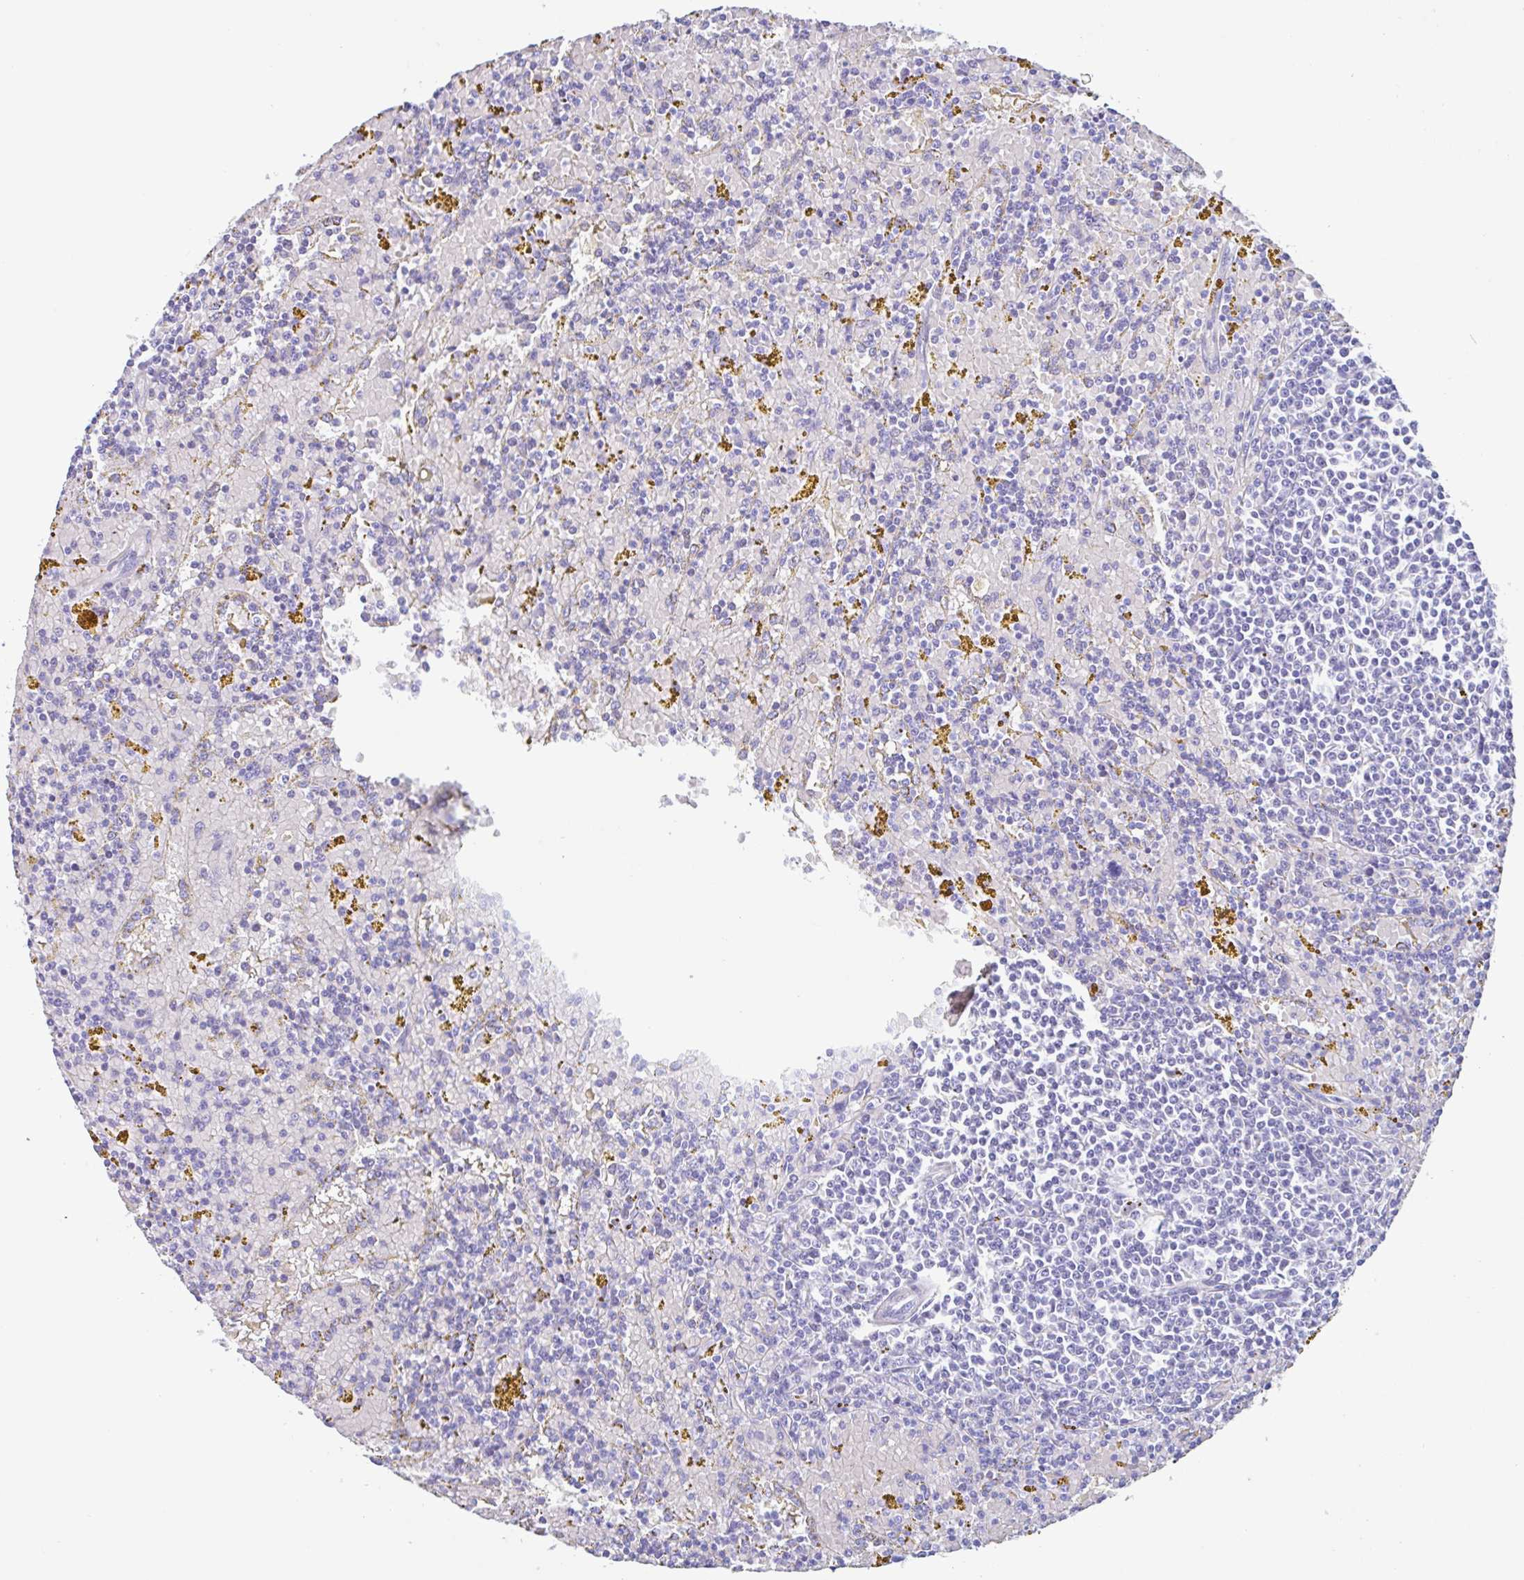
{"staining": {"intensity": "negative", "quantity": "none", "location": "none"}, "tissue": "lymphoma", "cell_type": "Tumor cells", "image_type": "cancer", "snomed": [{"axis": "morphology", "description": "Malignant lymphoma, non-Hodgkin's type, Low grade"}, {"axis": "topography", "description": "Spleen"}, {"axis": "topography", "description": "Lymph node"}], "caption": "Immunohistochemistry (IHC) histopathology image of neoplastic tissue: lymphoma stained with DAB (3,3'-diaminobenzidine) displays no significant protein positivity in tumor cells.", "gene": "OR6N2", "patient": {"sex": "female", "age": 66}}